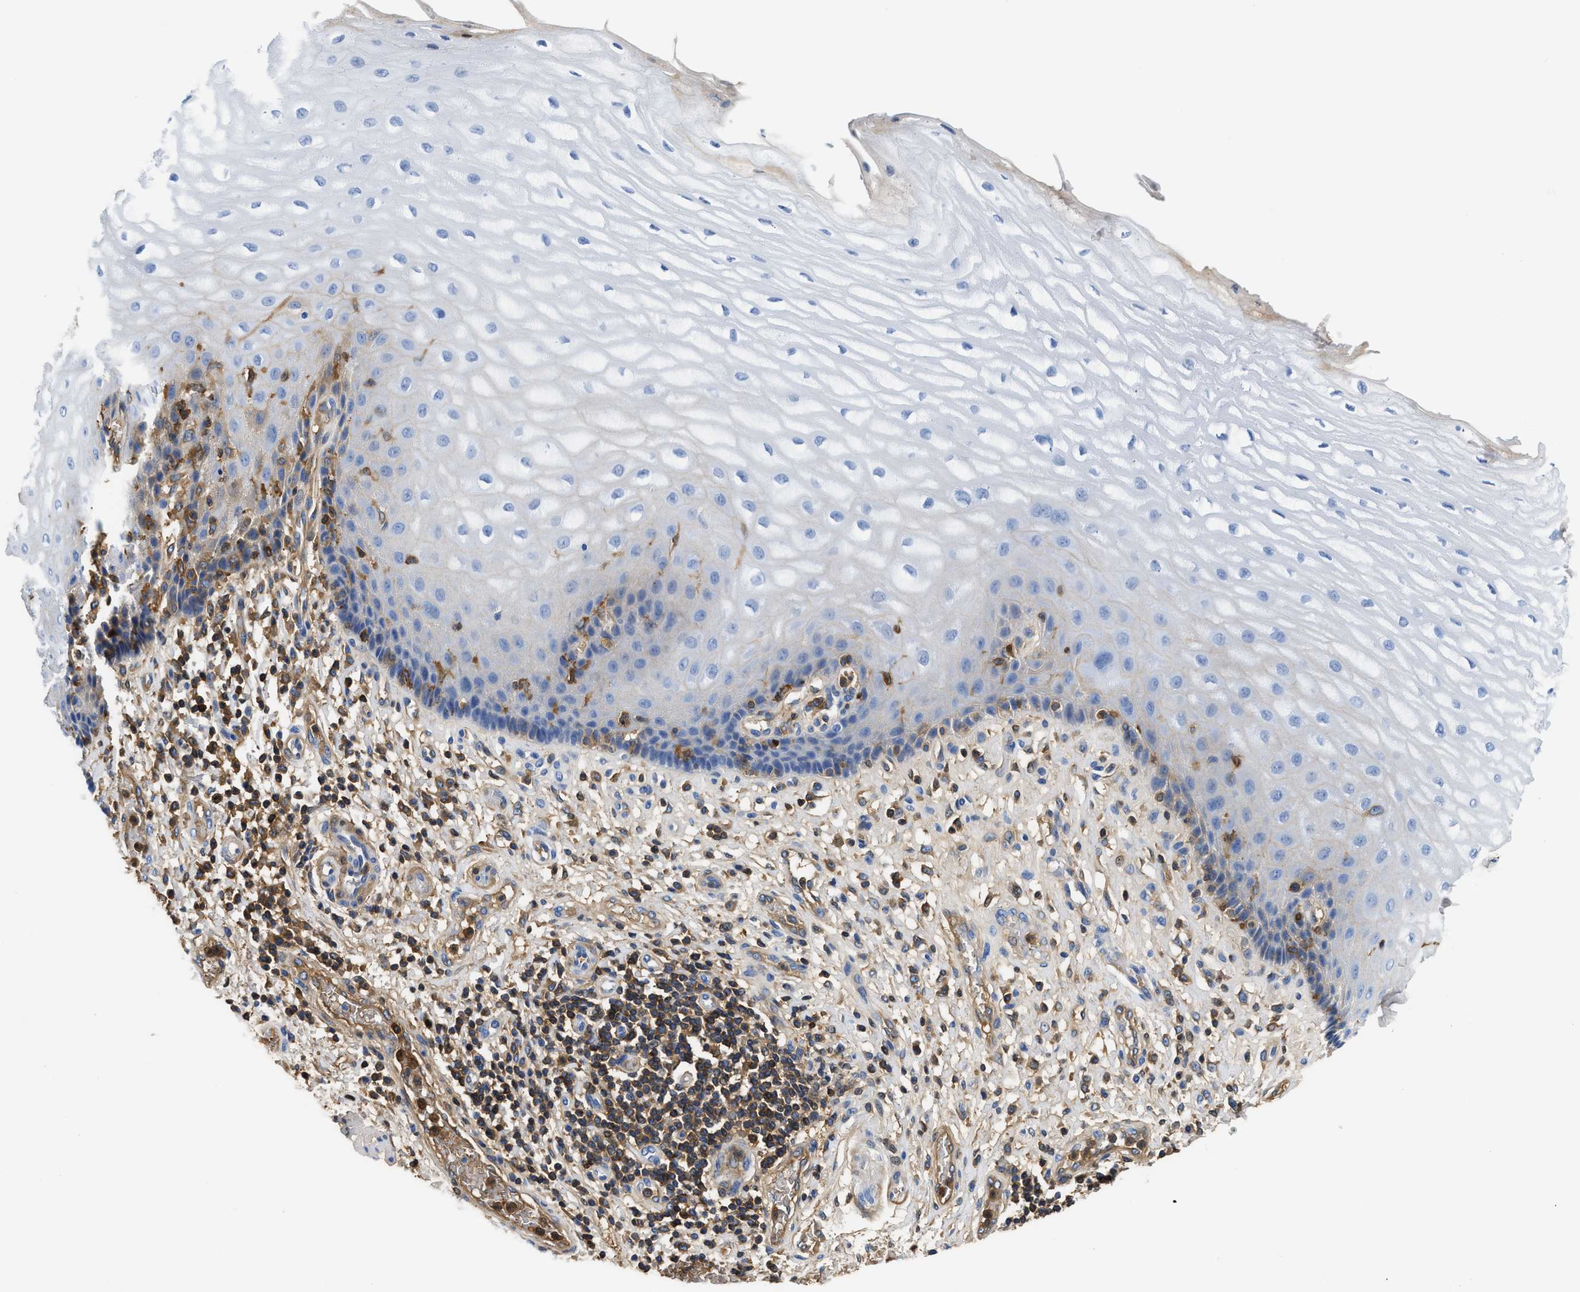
{"staining": {"intensity": "negative", "quantity": "none", "location": "none"}, "tissue": "esophagus", "cell_type": "Squamous epithelial cells", "image_type": "normal", "snomed": [{"axis": "morphology", "description": "Normal tissue, NOS"}, {"axis": "topography", "description": "Esophagus"}], "caption": "IHC photomicrograph of unremarkable esophagus: human esophagus stained with DAB shows no significant protein positivity in squamous epithelial cells. (Stains: DAB (3,3'-diaminobenzidine) immunohistochemistry (IHC) with hematoxylin counter stain, Microscopy: brightfield microscopy at high magnification).", "gene": "GC", "patient": {"sex": "male", "age": 54}}